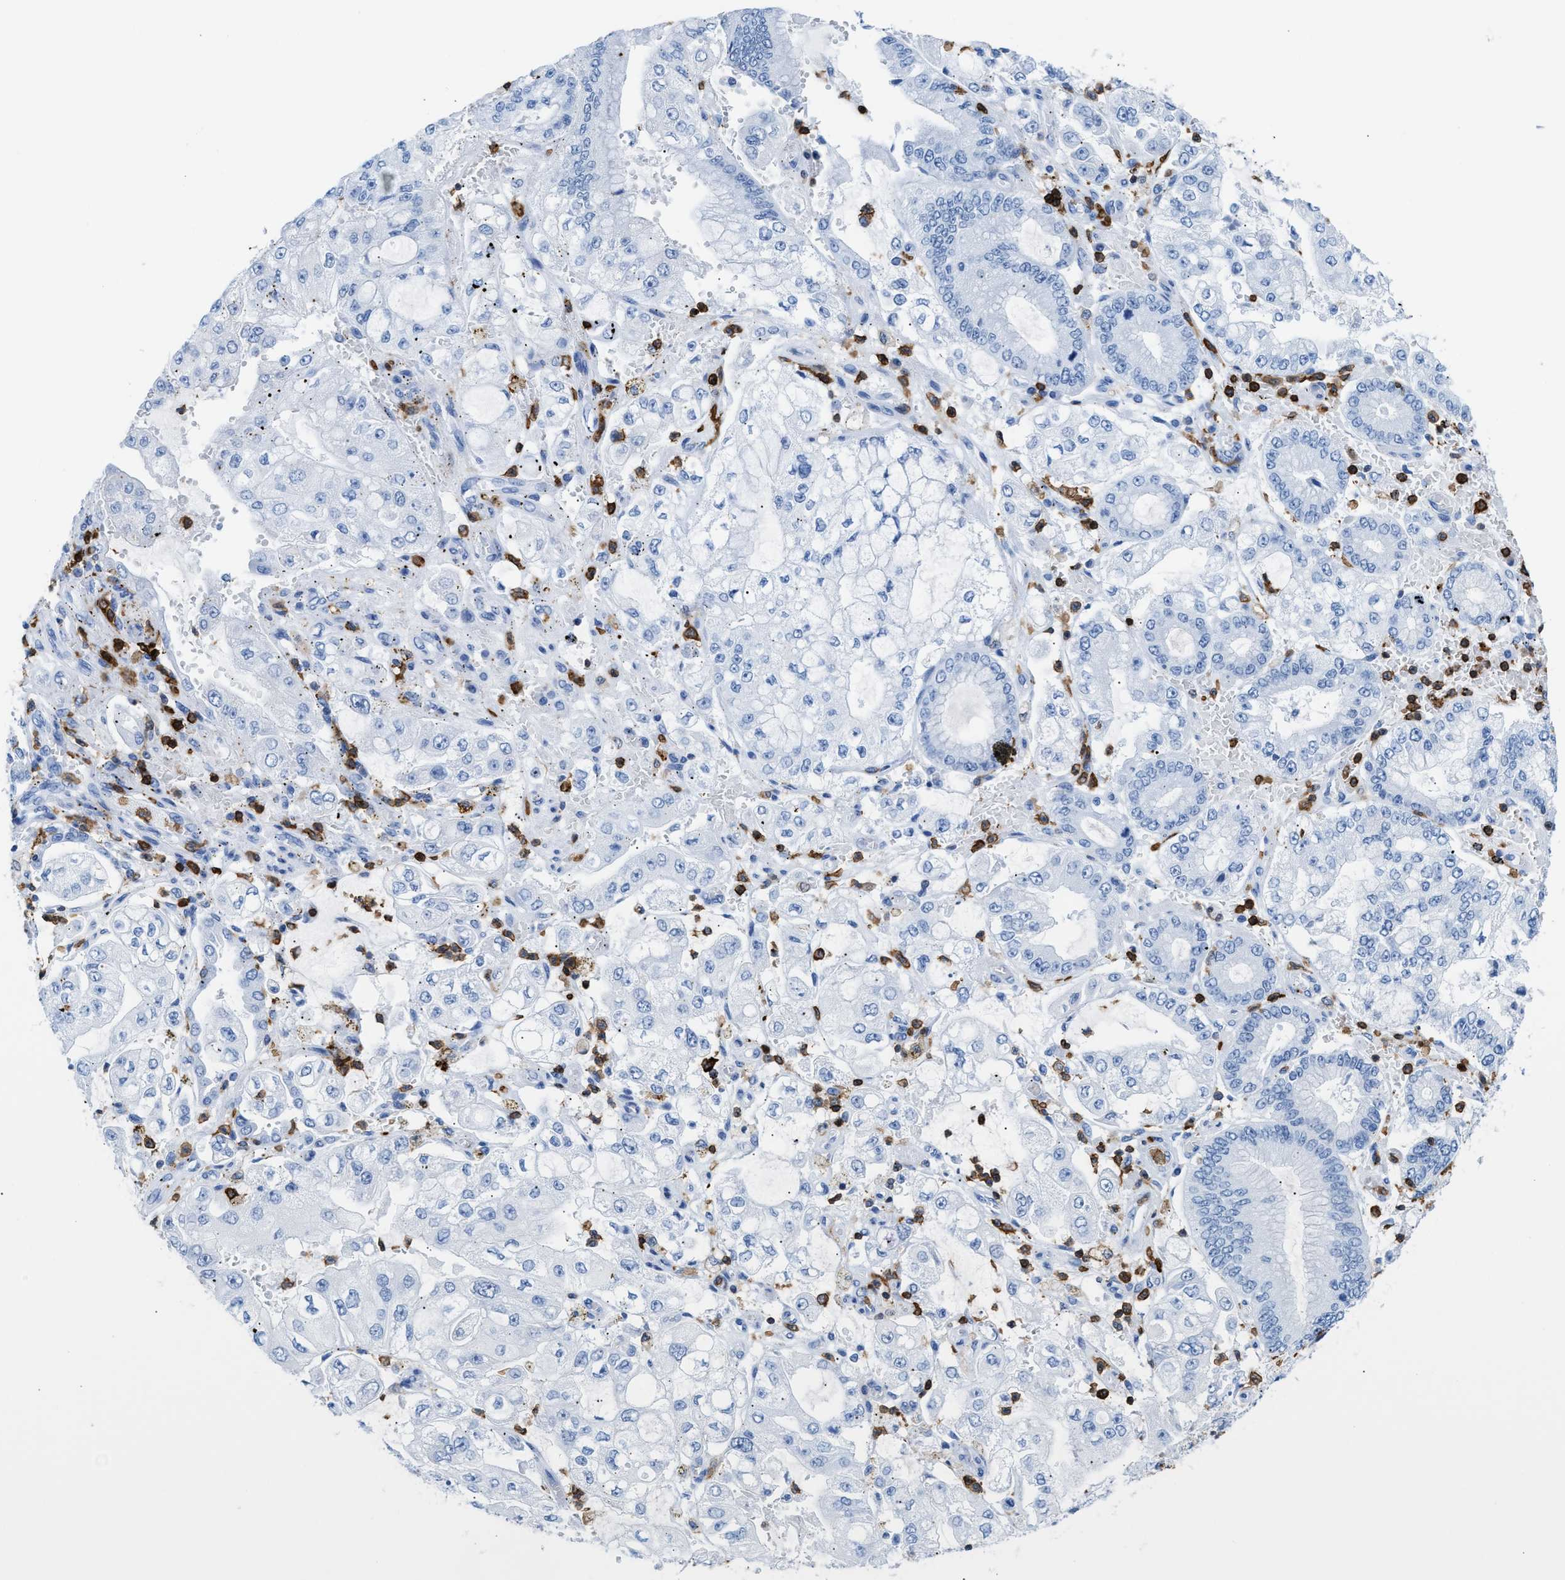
{"staining": {"intensity": "negative", "quantity": "none", "location": "none"}, "tissue": "stomach cancer", "cell_type": "Tumor cells", "image_type": "cancer", "snomed": [{"axis": "morphology", "description": "Adenocarcinoma, NOS"}, {"axis": "topography", "description": "Stomach"}], "caption": "A photomicrograph of stomach cancer stained for a protein displays no brown staining in tumor cells. (Stains: DAB IHC with hematoxylin counter stain, Microscopy: brightfield microscopy at high magnification).", "gene": "LCP1", "patient": {"sex": "male", "age": 76}}